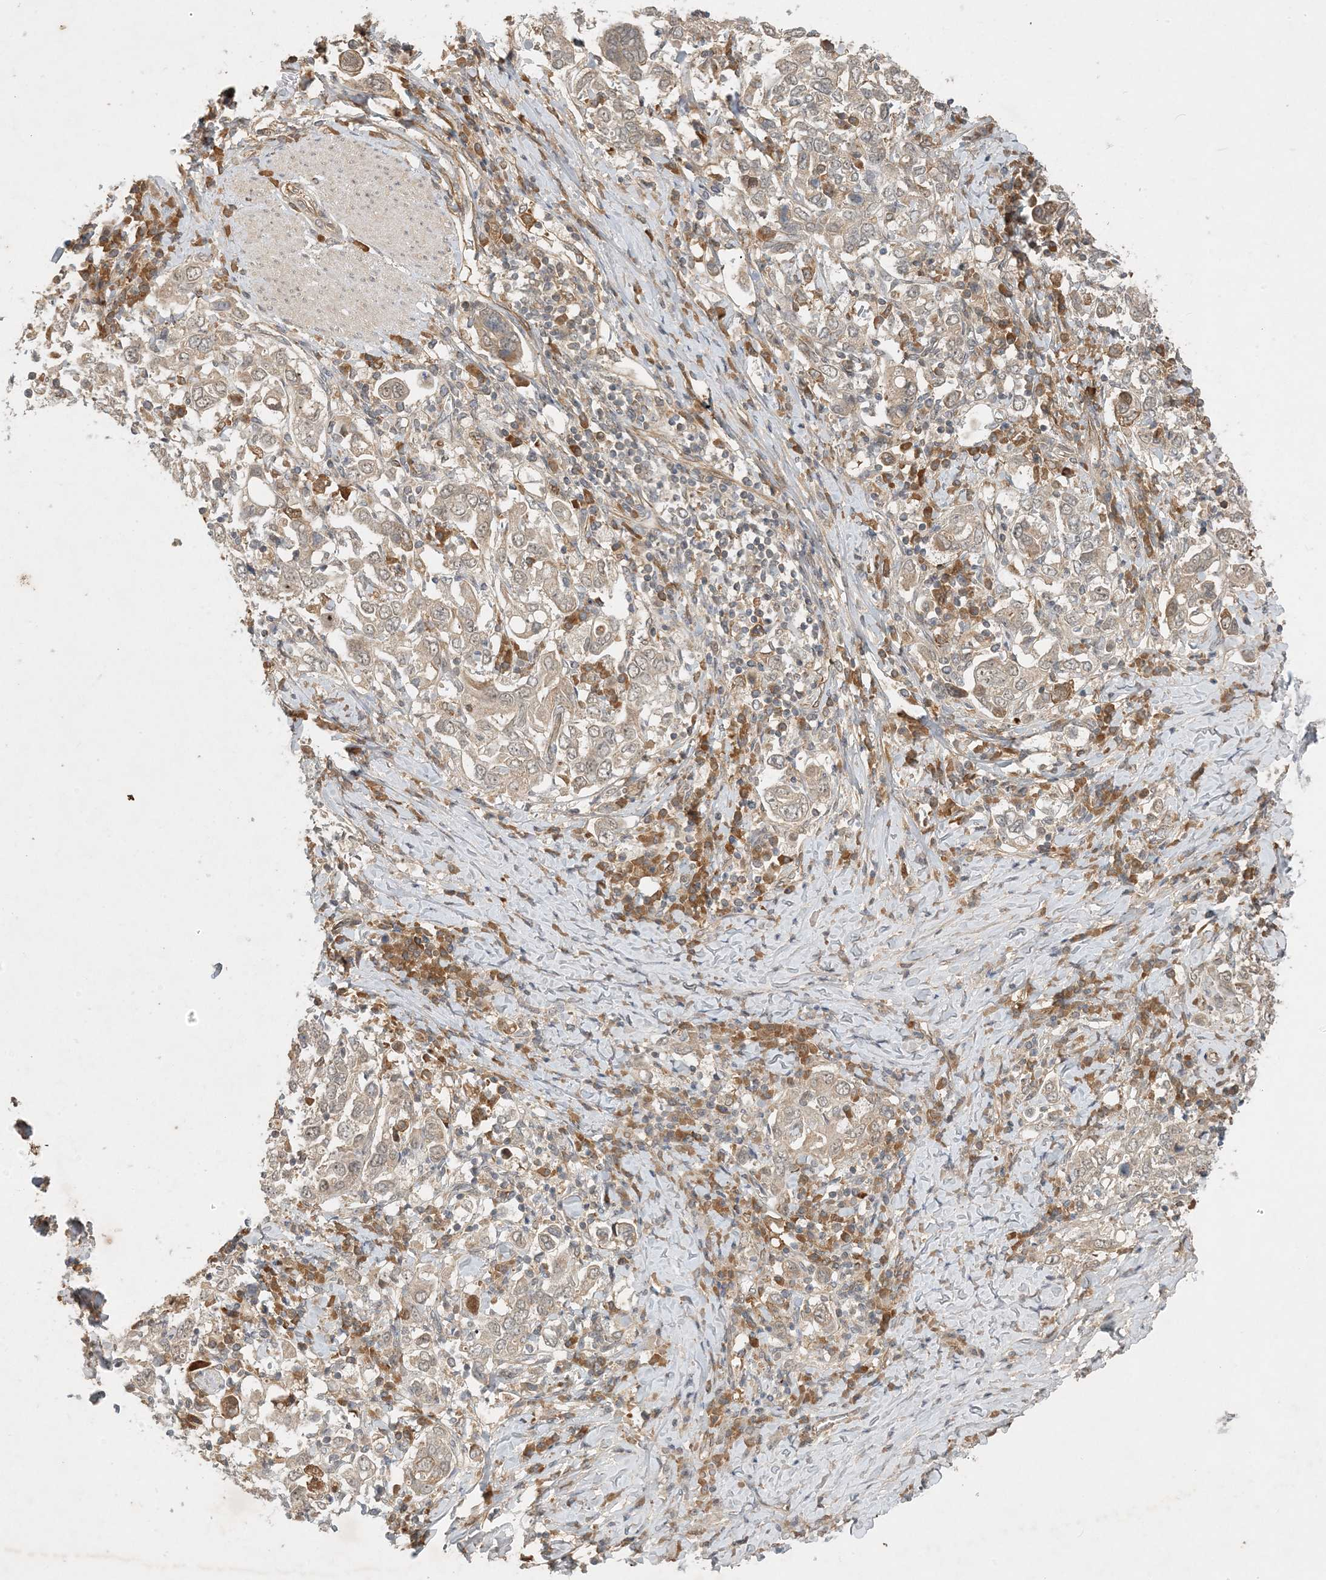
{"staining": {"intensity": "weak", "quantity": "<25%", "location": "cytoplasmic/membranous"}, "tissue": "stomach cancer", "cell_type": "Tumor cells", "image_type": "cancer", "snomed": [{"axis": "morphology", "description": "Adenocarcinoma, NOS"}, {"axis": "topography", "description": "Stomach, upper"}], "caption": "A micrograph of human stomach adenocarcinoma is negative for staining in tumor cells. (DAB IHC, high magnification).", "gene": "ZCCHC4", "patient": {"sex": "male", "age": 62}}